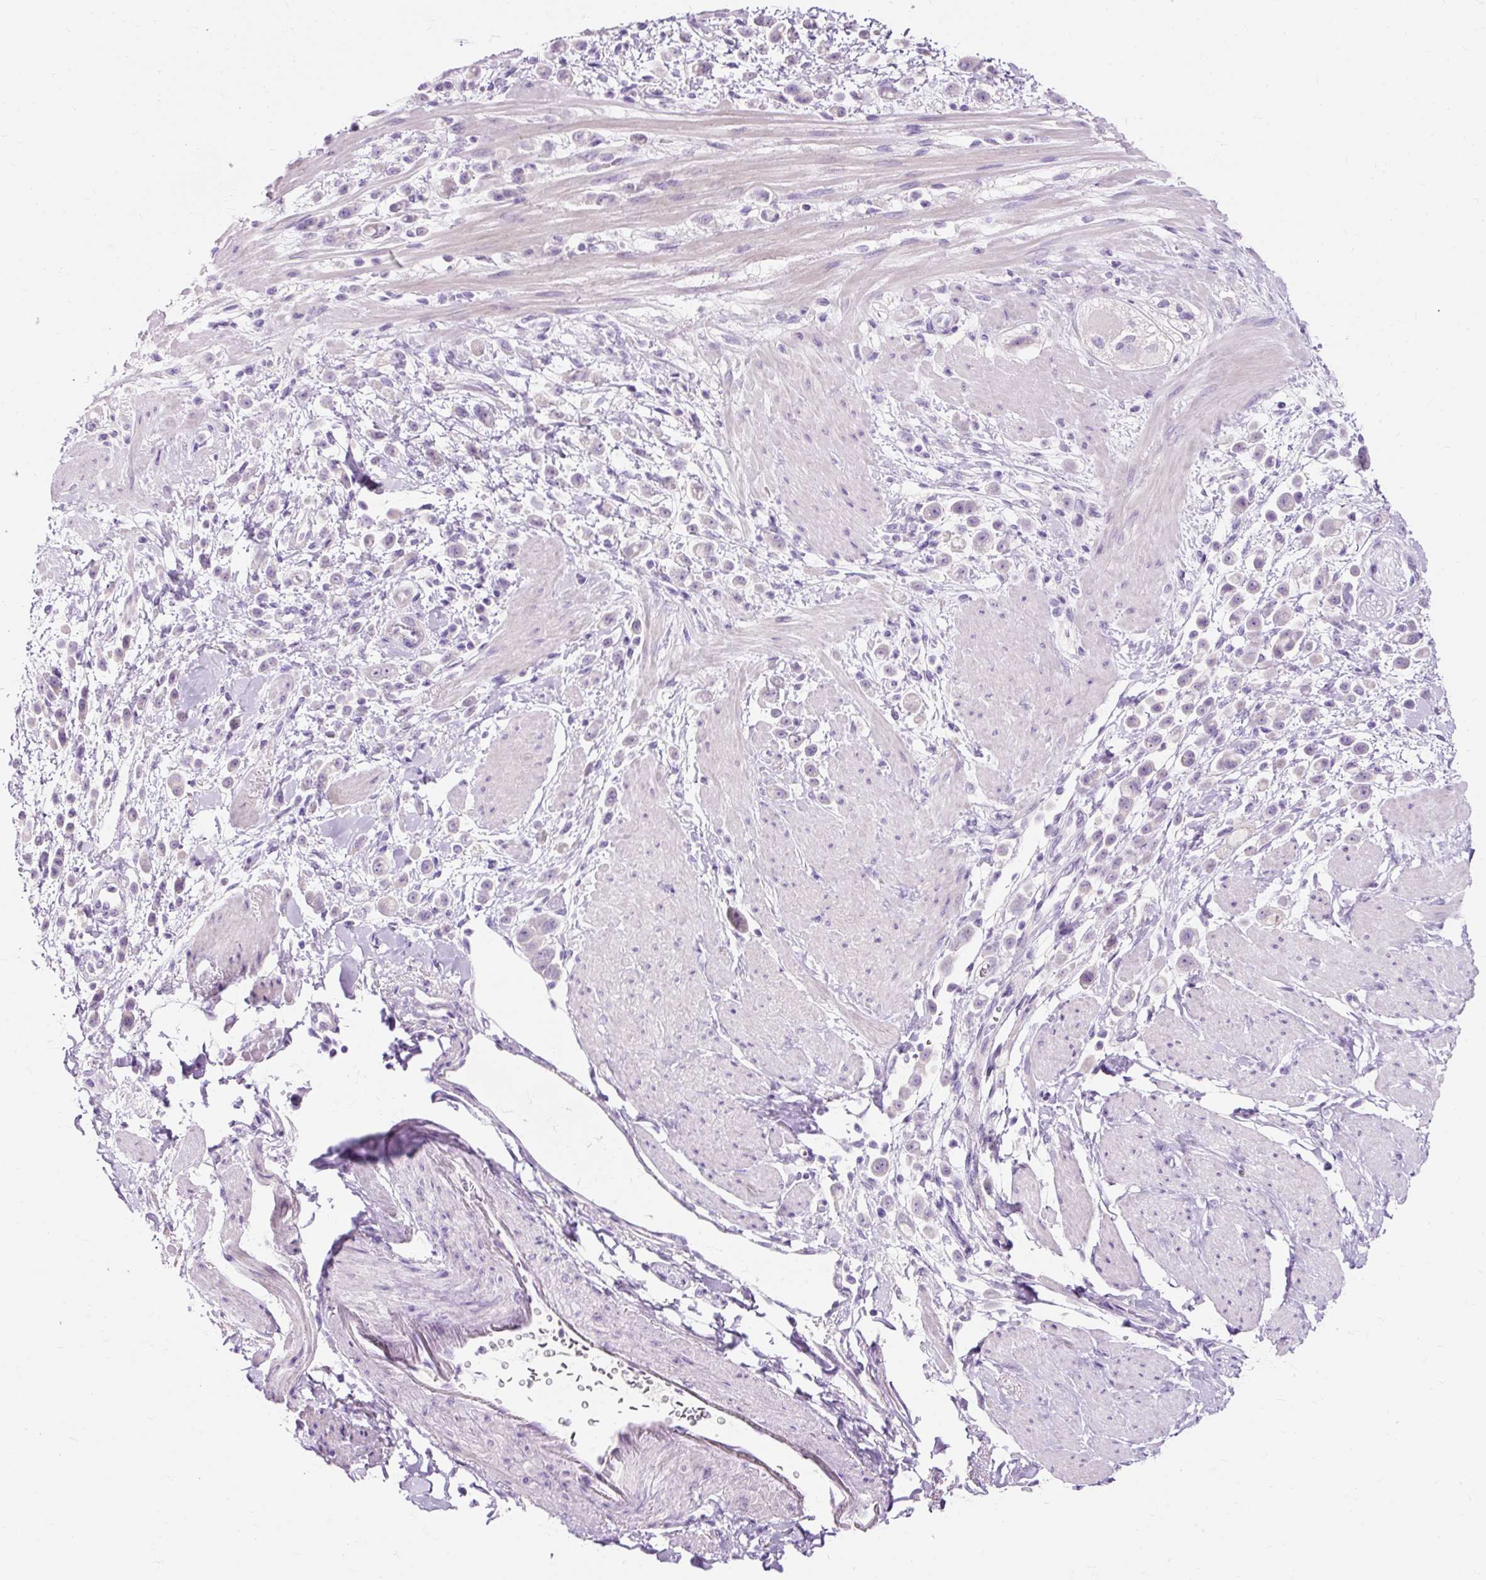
{"staining": {"intensity": "negative", "quantity": "none", "location": "none"}, "tissue": "pancreatic cancer", "cell_type": "Tumor cells", "image_type": "cancer", "snomed": [{"axis": "morphology", "description": "Normal tissue, NOS"}, {"axis": "morphology", "description": "Adenocarcinoma, NOS"}, {"axis": "topography", "description": "Pancreas"}], "caption": "Tumor cells are negative for brown protein staining in pancreatic adenocarcinoma.", "gene": "CLDN25", "patient": {"sex": "female", "age": 64}}